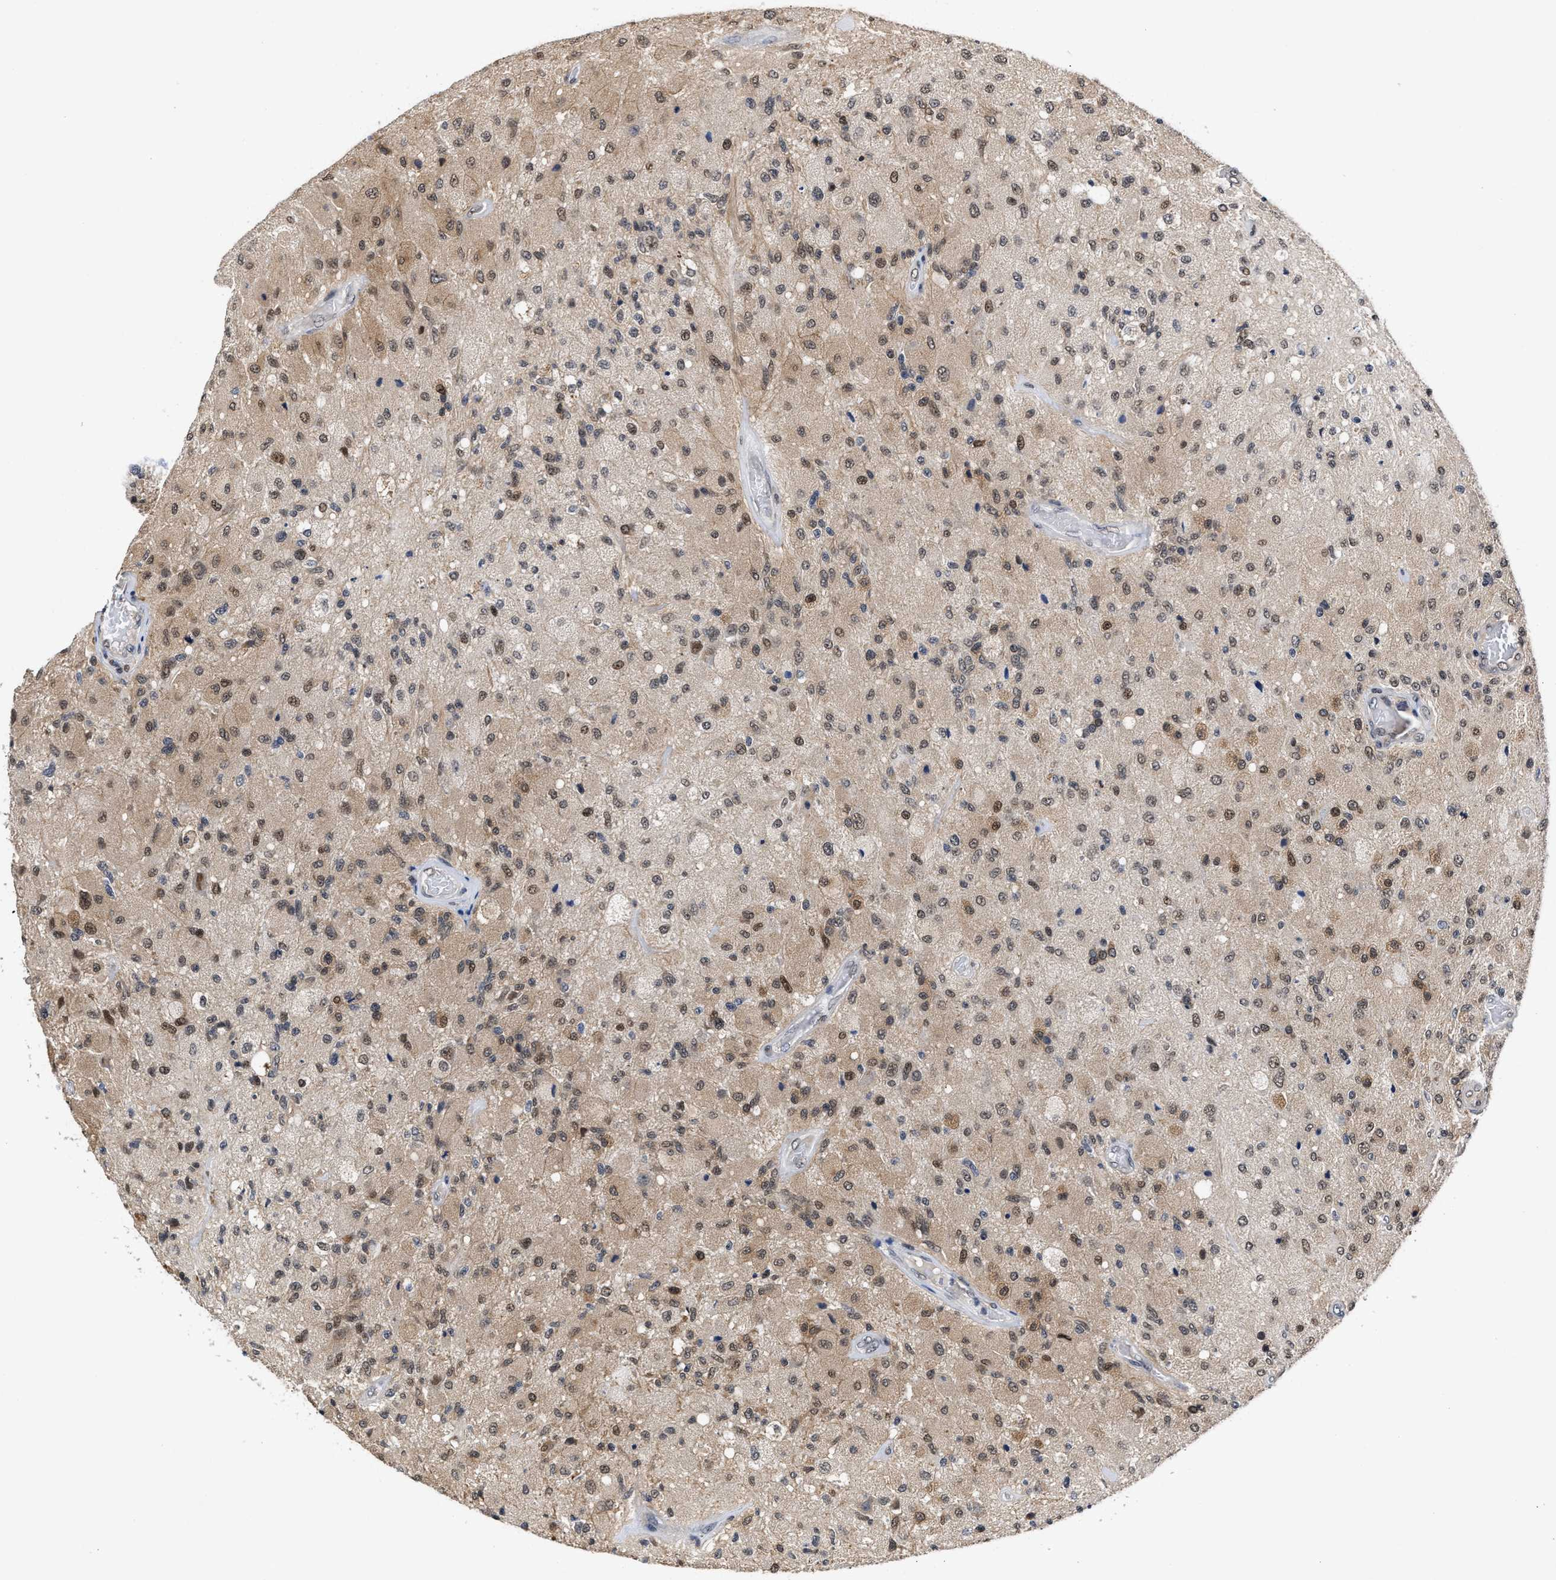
{"staining": {"intensity": "moderate", "quantity": "25%-75%", "location": "cytoplasmic/membranous"}, "tissue": "glioma", "cell_type": "Tumor cells", "image_type": "cancer", "snomed": [{"axis": "morphology", "description": "Normal tissue, NOS"}, {"axis": "morphology", "description": "Glioma, malignant, High grade"}, {"axis": "topography", "description": "Cerebral cortex"}], "caption": "Glioma stained with a protein marker shows moderate staining in tumor cells.", "gene": "CLIP2", "patient": {"sex": "male", "age": 77}}